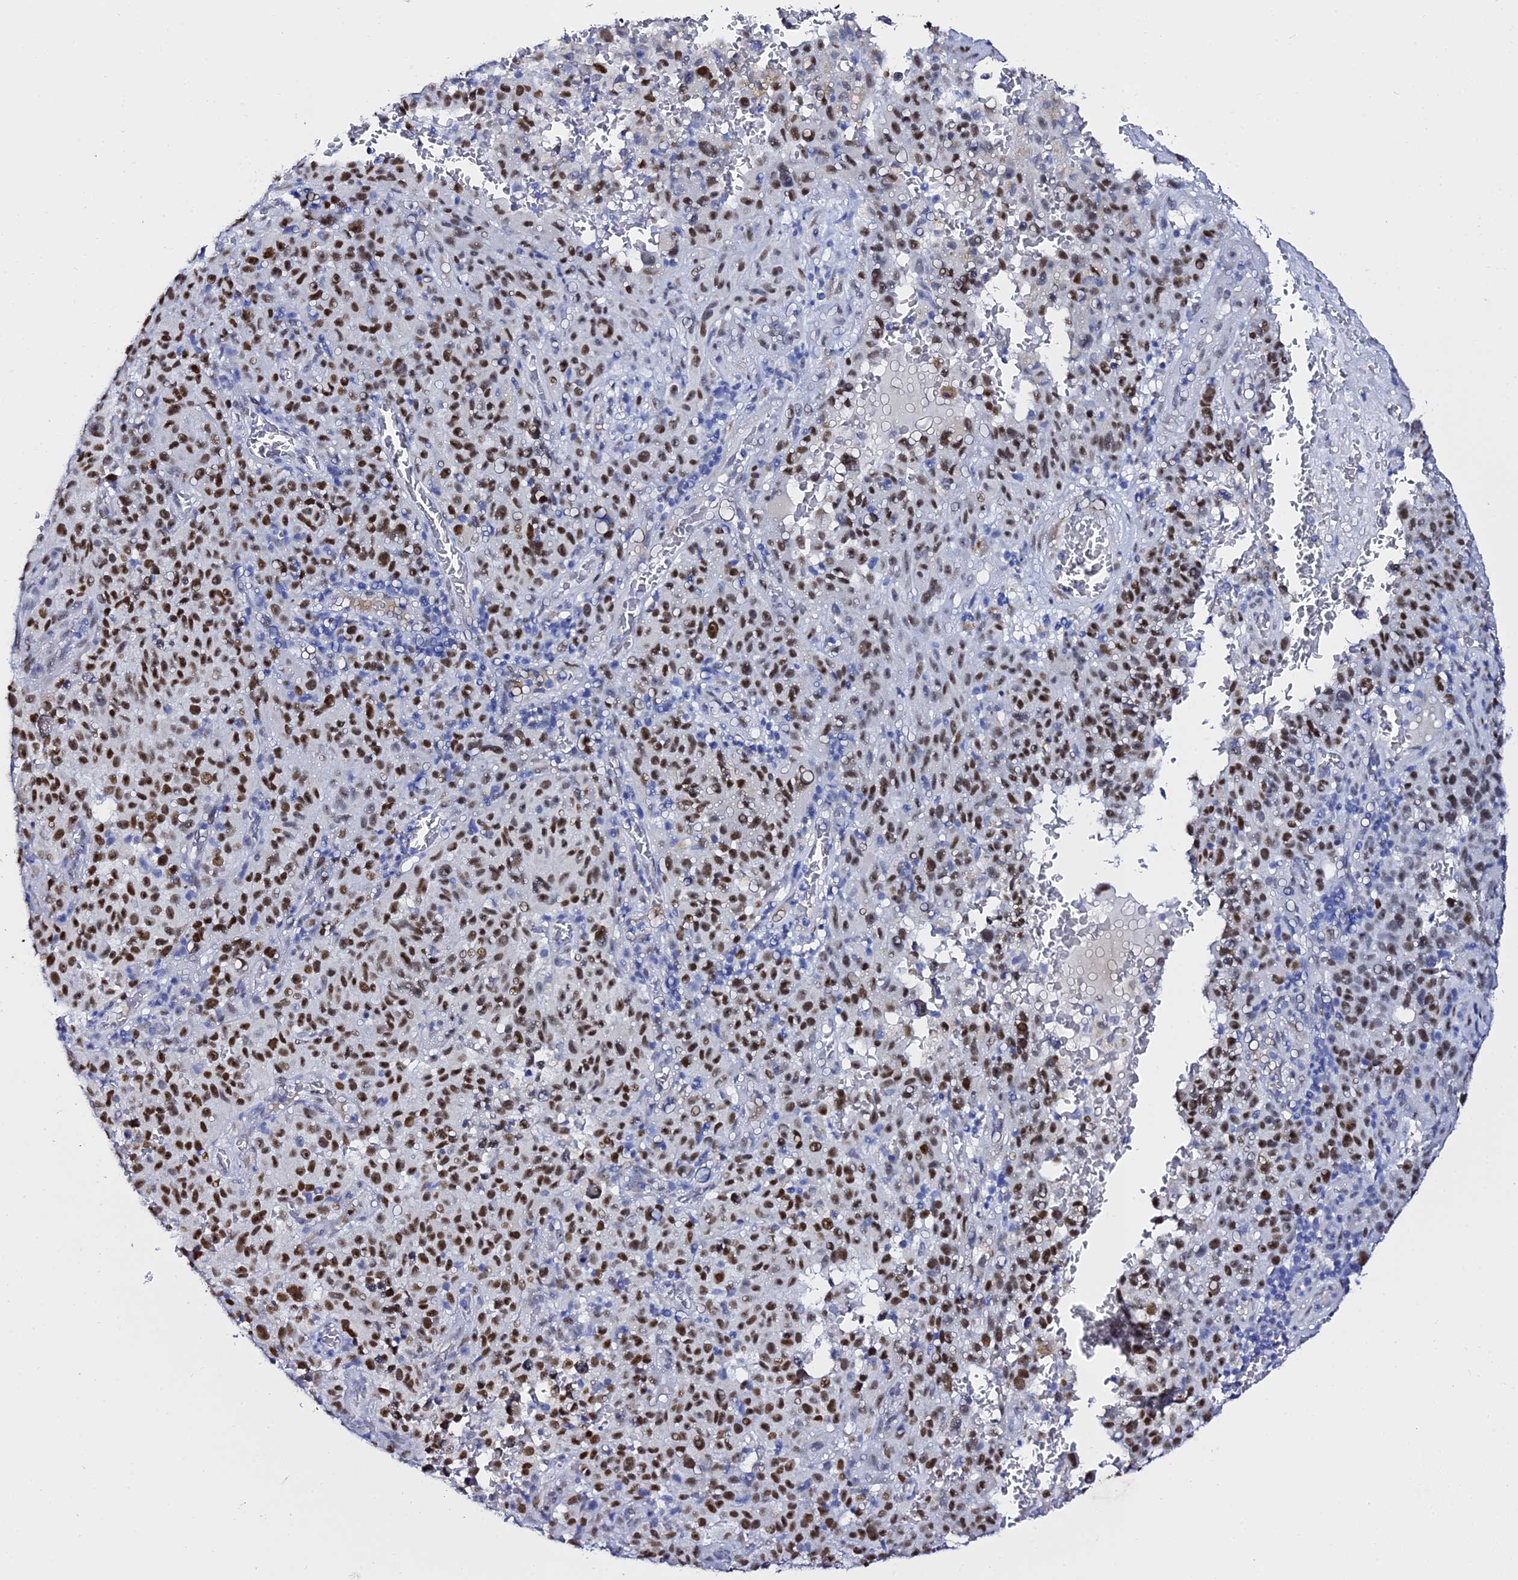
{"staining": {"intensity": "moderate", "quantity": ">75%", "location": "nuclear"}, "tissue": "melanoma", "cell_type": "Tumor cells", "image_type": "cancer", "snomed": [{"axis": "morphology", "description": "Malignant melanoma, NOS"}, {"axis": "topography", "description": "Skin"}], "caption": "The histopathology image demonstrates a brown stain indicating the presence of a protein in the nuclear of tumor cells in malignant melanoma.", "gene": "POFUT2", "patient": {"sex": "female", "age": 82}}